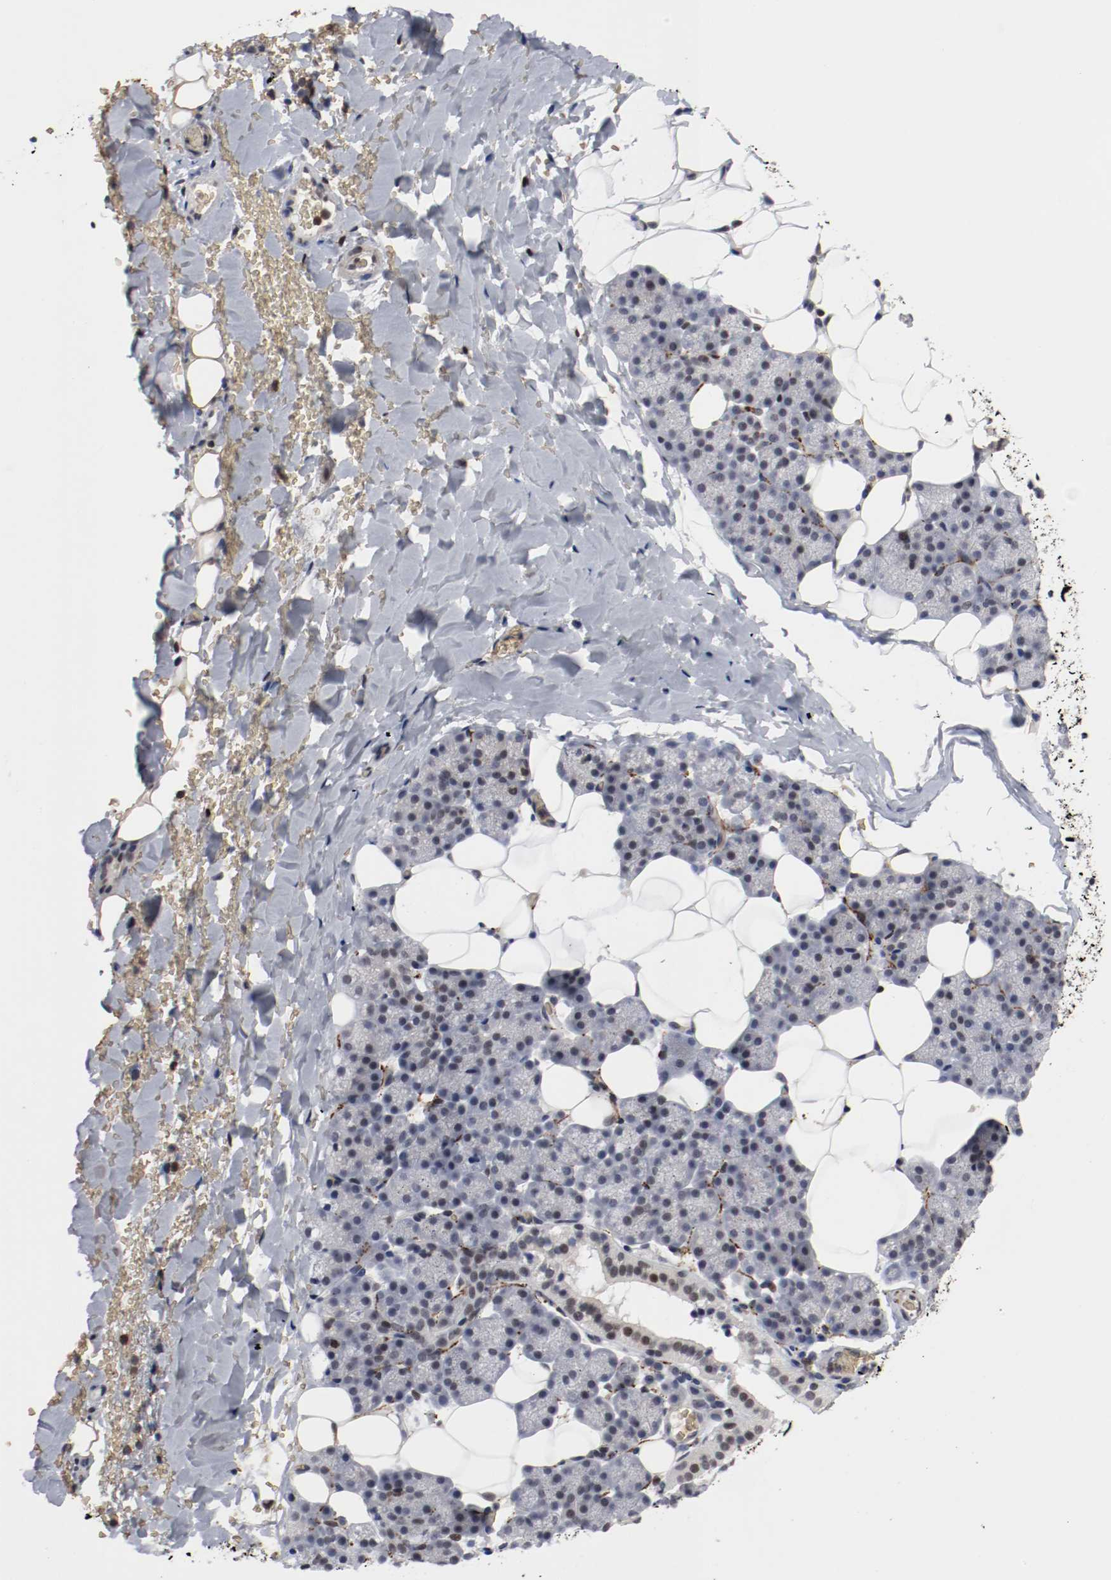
{"staining": {"intensity": "negative", "quantity": "none", "location": "none"}, "tissue": "salivary gland", "cell_type": "Glandular cells", "image_type": "normal", "snomed": [{"axis": "morphology", "description": "Normal tissue, NOS"}, {"axis": "topography", "description": "Lymph node"}, {"axis": "topography", "description": "Salivary gland"}], "caption": "Immunohistochemistry photomicrograph of benign salivary gland: human salivary gland stained with DAB demonstrates no significant protein positivity in glandular cells.", "gene": "JUND", "patient": {"sex": "male", "age": 8}}